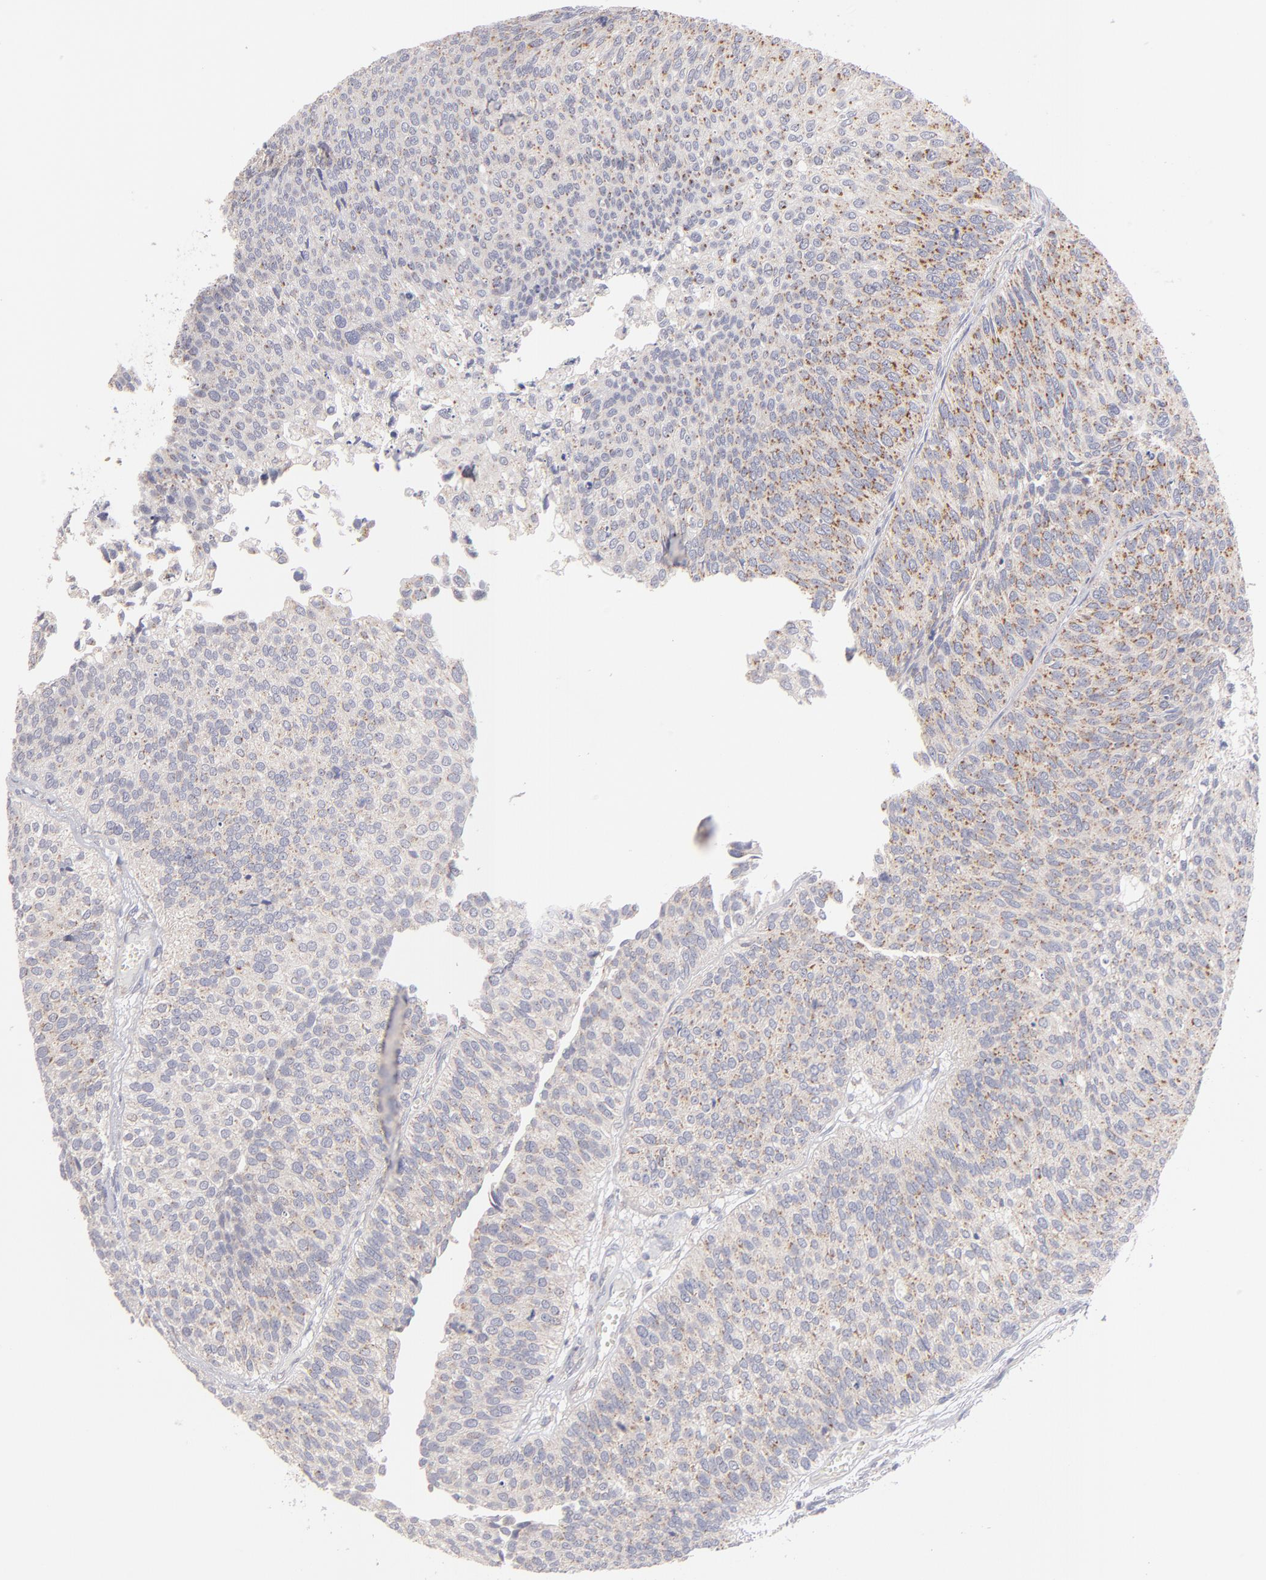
{"staining": {"intensity": "weak", "quantity": ">75%", "location": "cytoplasmic/membranous"}, "tissue": "urothelial cancer", "cell_type": "Tumor cells", "image_type": "cancer", "snomed": [{"axis": "morphology", "description": "Urothelial carcinoma, Low grade"}, {"axis": "topography", "description": "Urinary bladder"}], "caption": "Urothelial carcinoma (low-grade) tissue displays weak cytoplasmic/membranous staining in about >75% of tumor cells, visualized by immunohistochemistry.", "gene": "HCCS", "patient": {"sex": "male", "age": 84}}